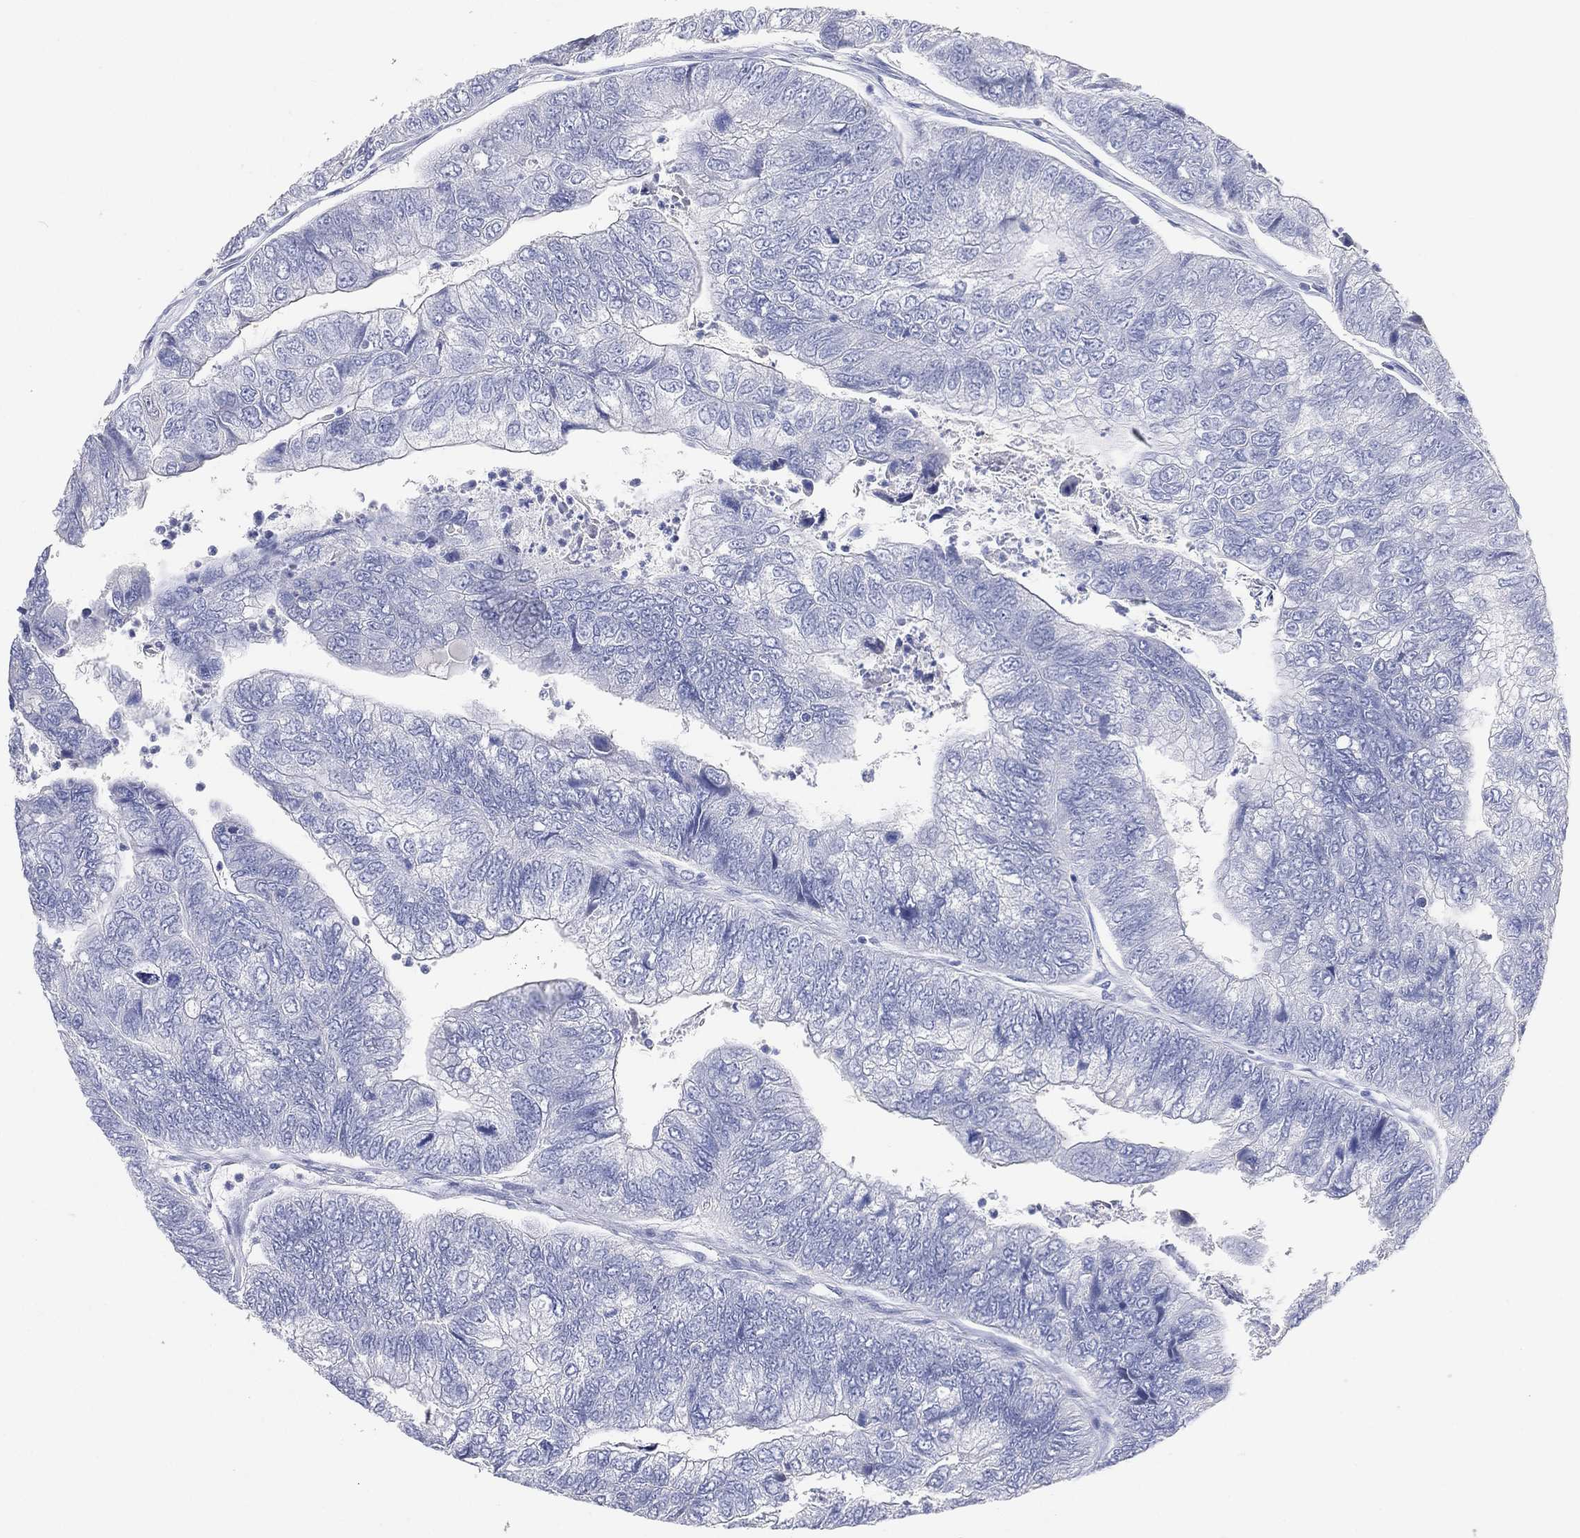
{"staining": {"intensity": "negative", "quantity": "none", "location": "none"}, "tissue": "colorectal cancer", "cell_type": "Tumor cells", "image_type": "cancer", "snomed": [{"axis": "morphology", "description": "Adenocarcinoma, NOS"}, {"axis": "topography", "description": "Colon"}], "caption": "Protein analysis of adenocarcinoma (colorectal) demonstrates no significant positivity in tumor cells.", "gene": "FMO1", "patient": {"sex": "female", "age": 67}}